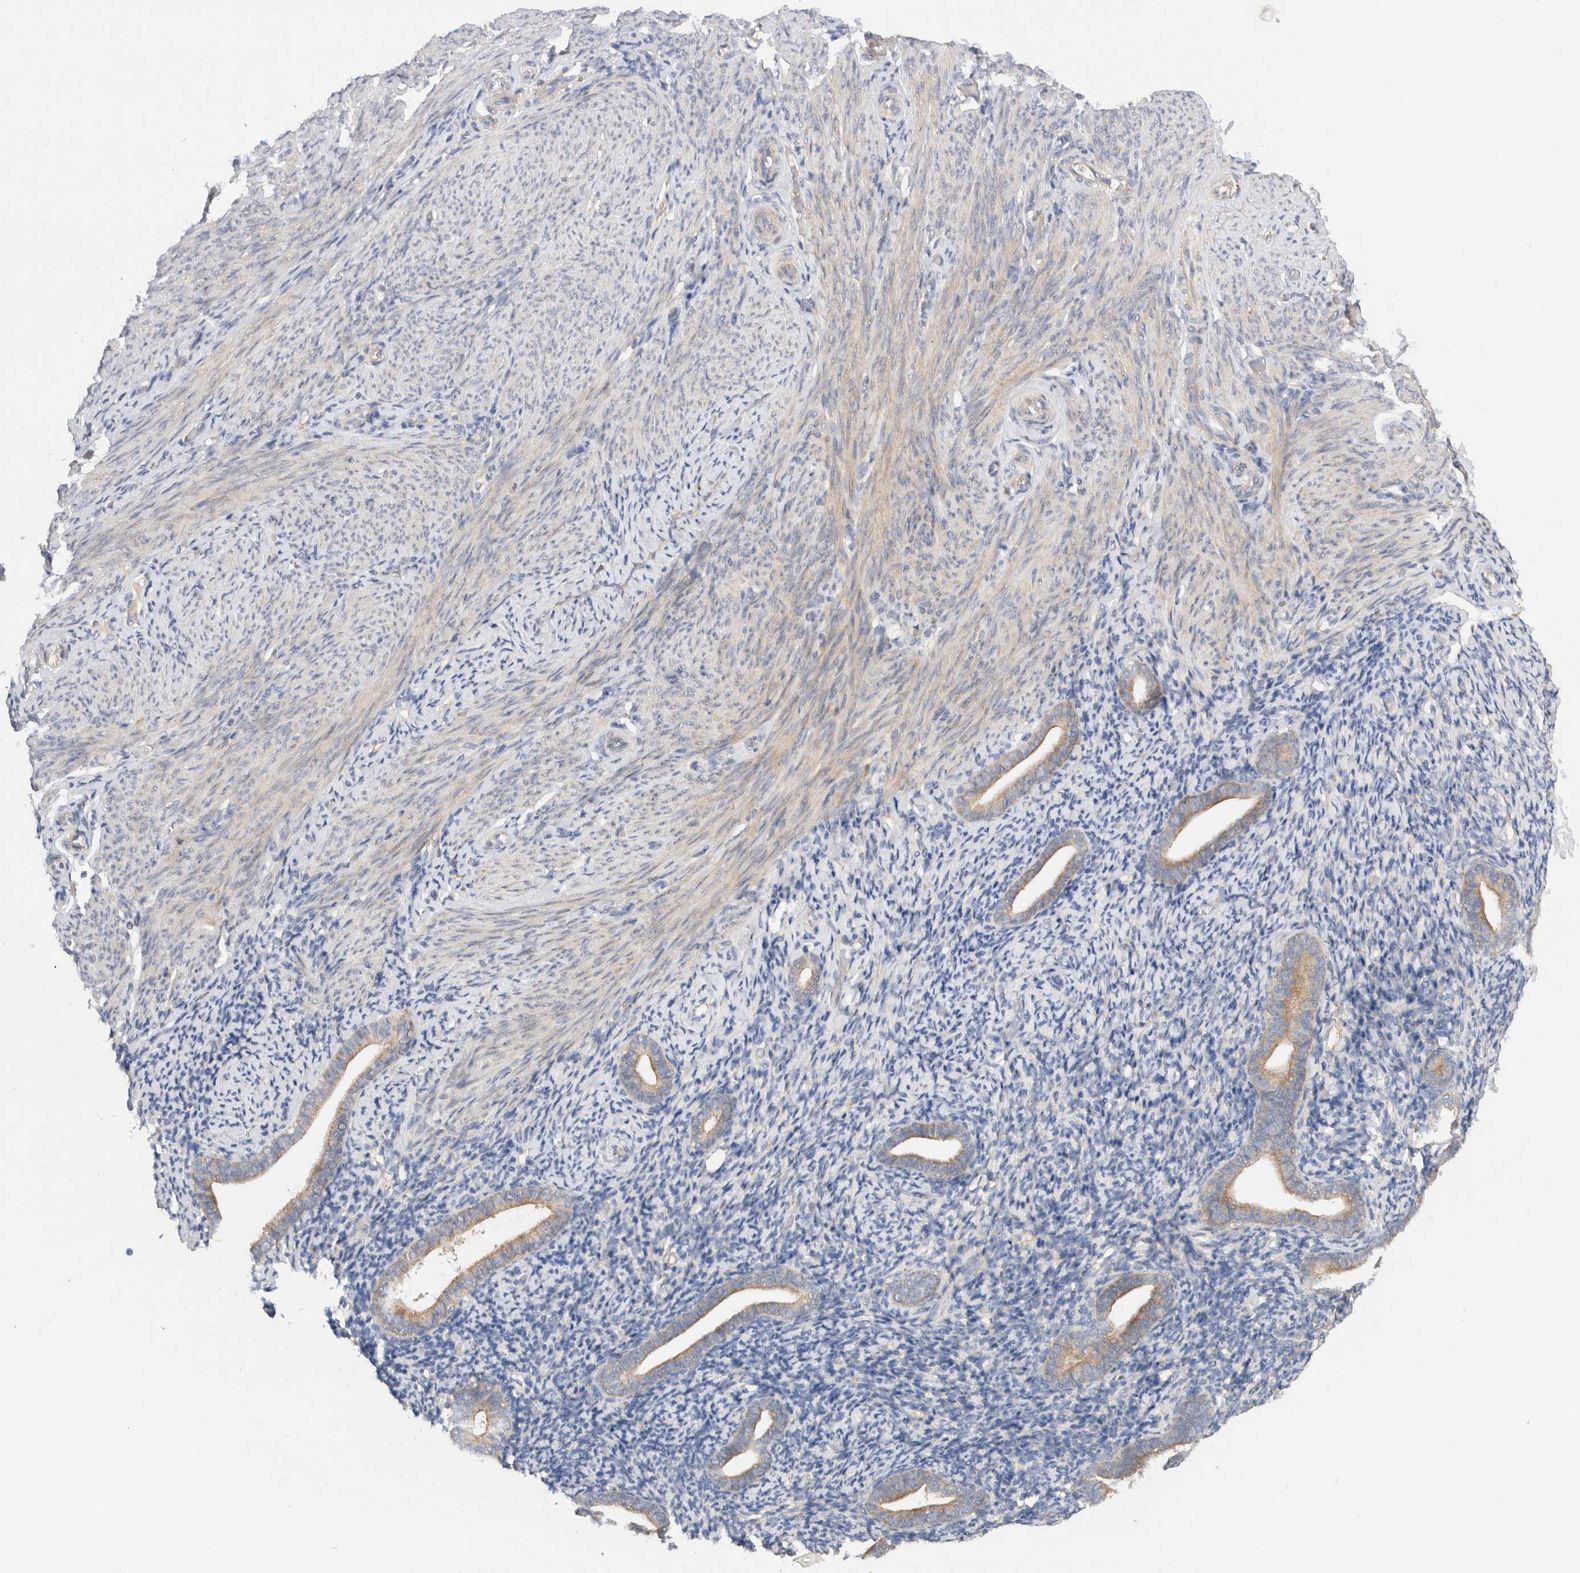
{"staining": {"intensity": "weak", "quantity": "<25%", "location": "cytoplasmic/membranous"}, "tissue": "endometrium", "cell_type": "Cells in endometrial stroma", "image_type": "normal", "snomed": [{"axis": "morphology", "description": "Normal tissue, NOS"}, {"axis": "topography", "description": "Endometrium"}], "caption": "This is a histopathology image of immunohistochemistry (IHC) staining of benign endometrium, which shows no expression in cells in endometrial stroma. (DAB (3,3'-diaminobenzidine) IHC with hematoxylin counter stain).", "gene": "C8orf44", "patient": {"sex": "female", "age": 51}}